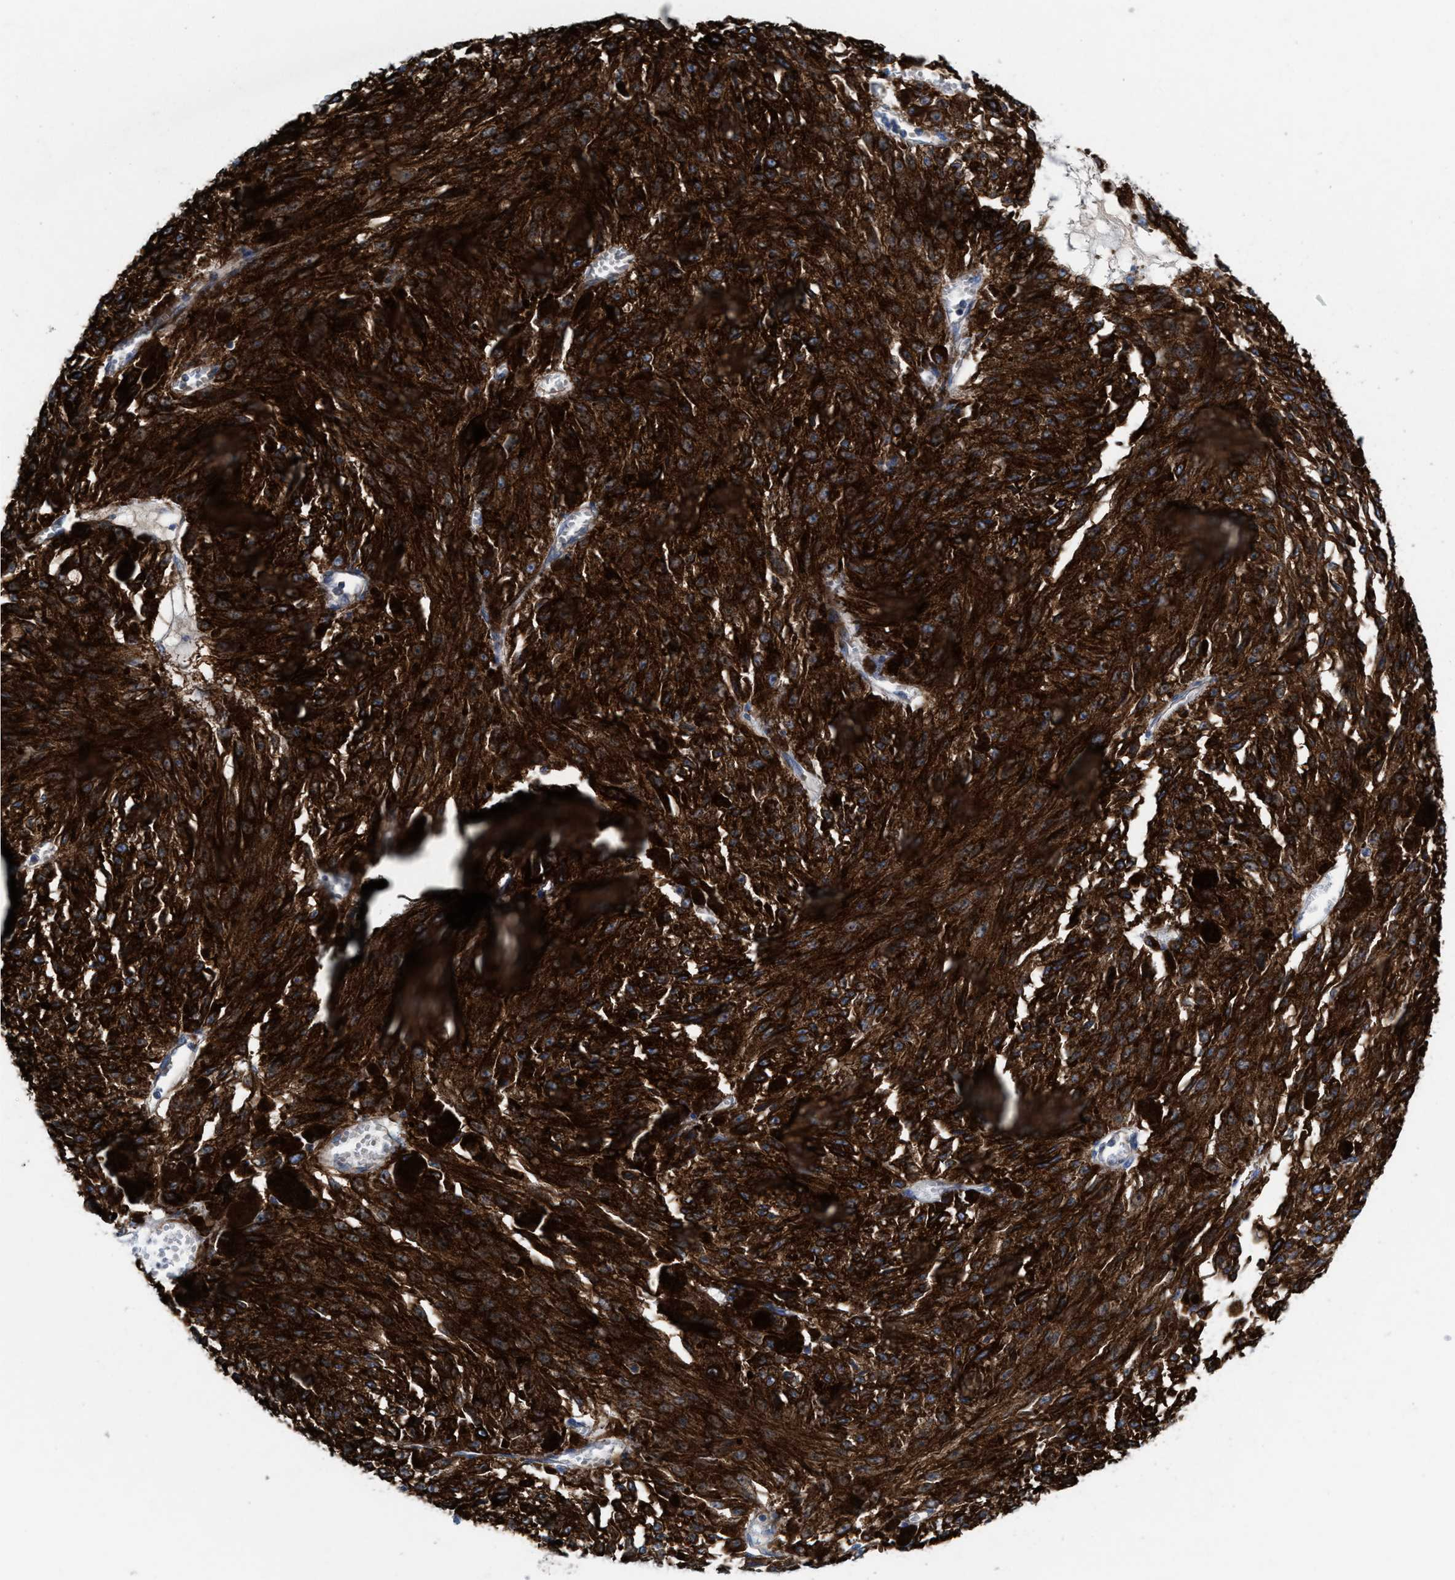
{"staining": {"intensity": "strong", "quantity": ">75%", "location": "cytoplasmic/membranous"}, "tissue": "melanoma", "cell_type": "Tumor cells", "image_type": "cancer", "snomed": [{"axis": "morphology", "description": "Malignant melanoma, NOS"}, {"axis": "topography", "description": "Other"}], "caption": "Brown immunohistochemical staining in malignant melanoma displays strong cytoplasmic/membranous staining in about >75% of tumor cells. The protein is shown in brown color, while the nuclei are stained blue.", "gene": "NYAP1", "patient": {"sex": "male", "age": 79}}